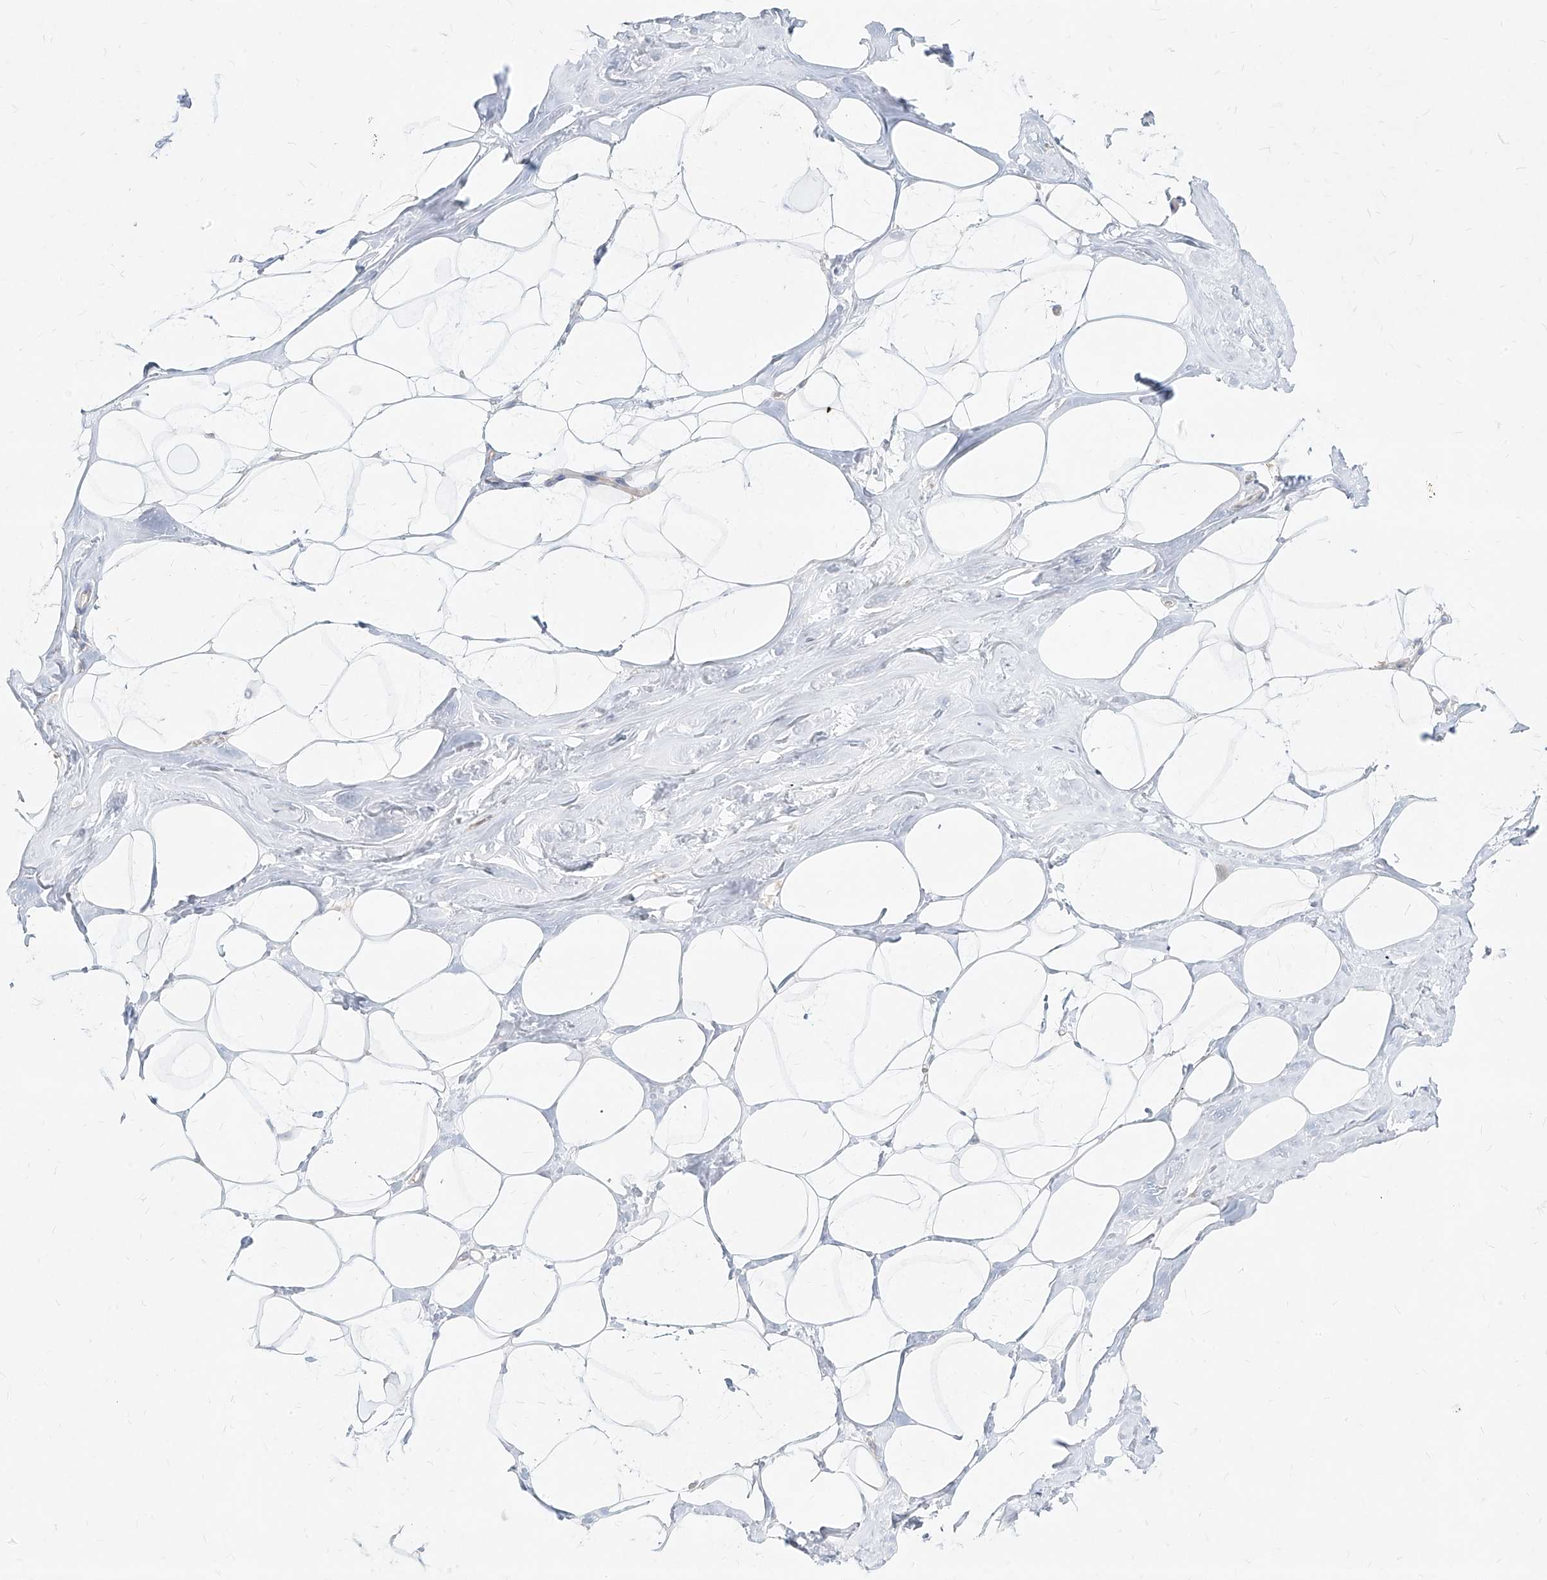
{"staining": {"intensity": "negative", "quantity": "none", "location": "none"}, "tissue": "adipose tissue", "cell_type": "Adipocytes", "image_type": "normal", "snomed": [{"axis": "morphology", "description": "Normal tissue, NOS"}, {"axis": "morphology", "description": "Fibrosis, NOS"}, {"axis": "topography", "description": "Breast"}, {"axis": "topography", "description": "Adipose tissue"}], "caption": "This is an IHC histopathology image of unremarkable adipose tissue. There is no staining in adipocytes.", "gene": "SLC2A12", "patient": {"sex": "female", "age": 39}}